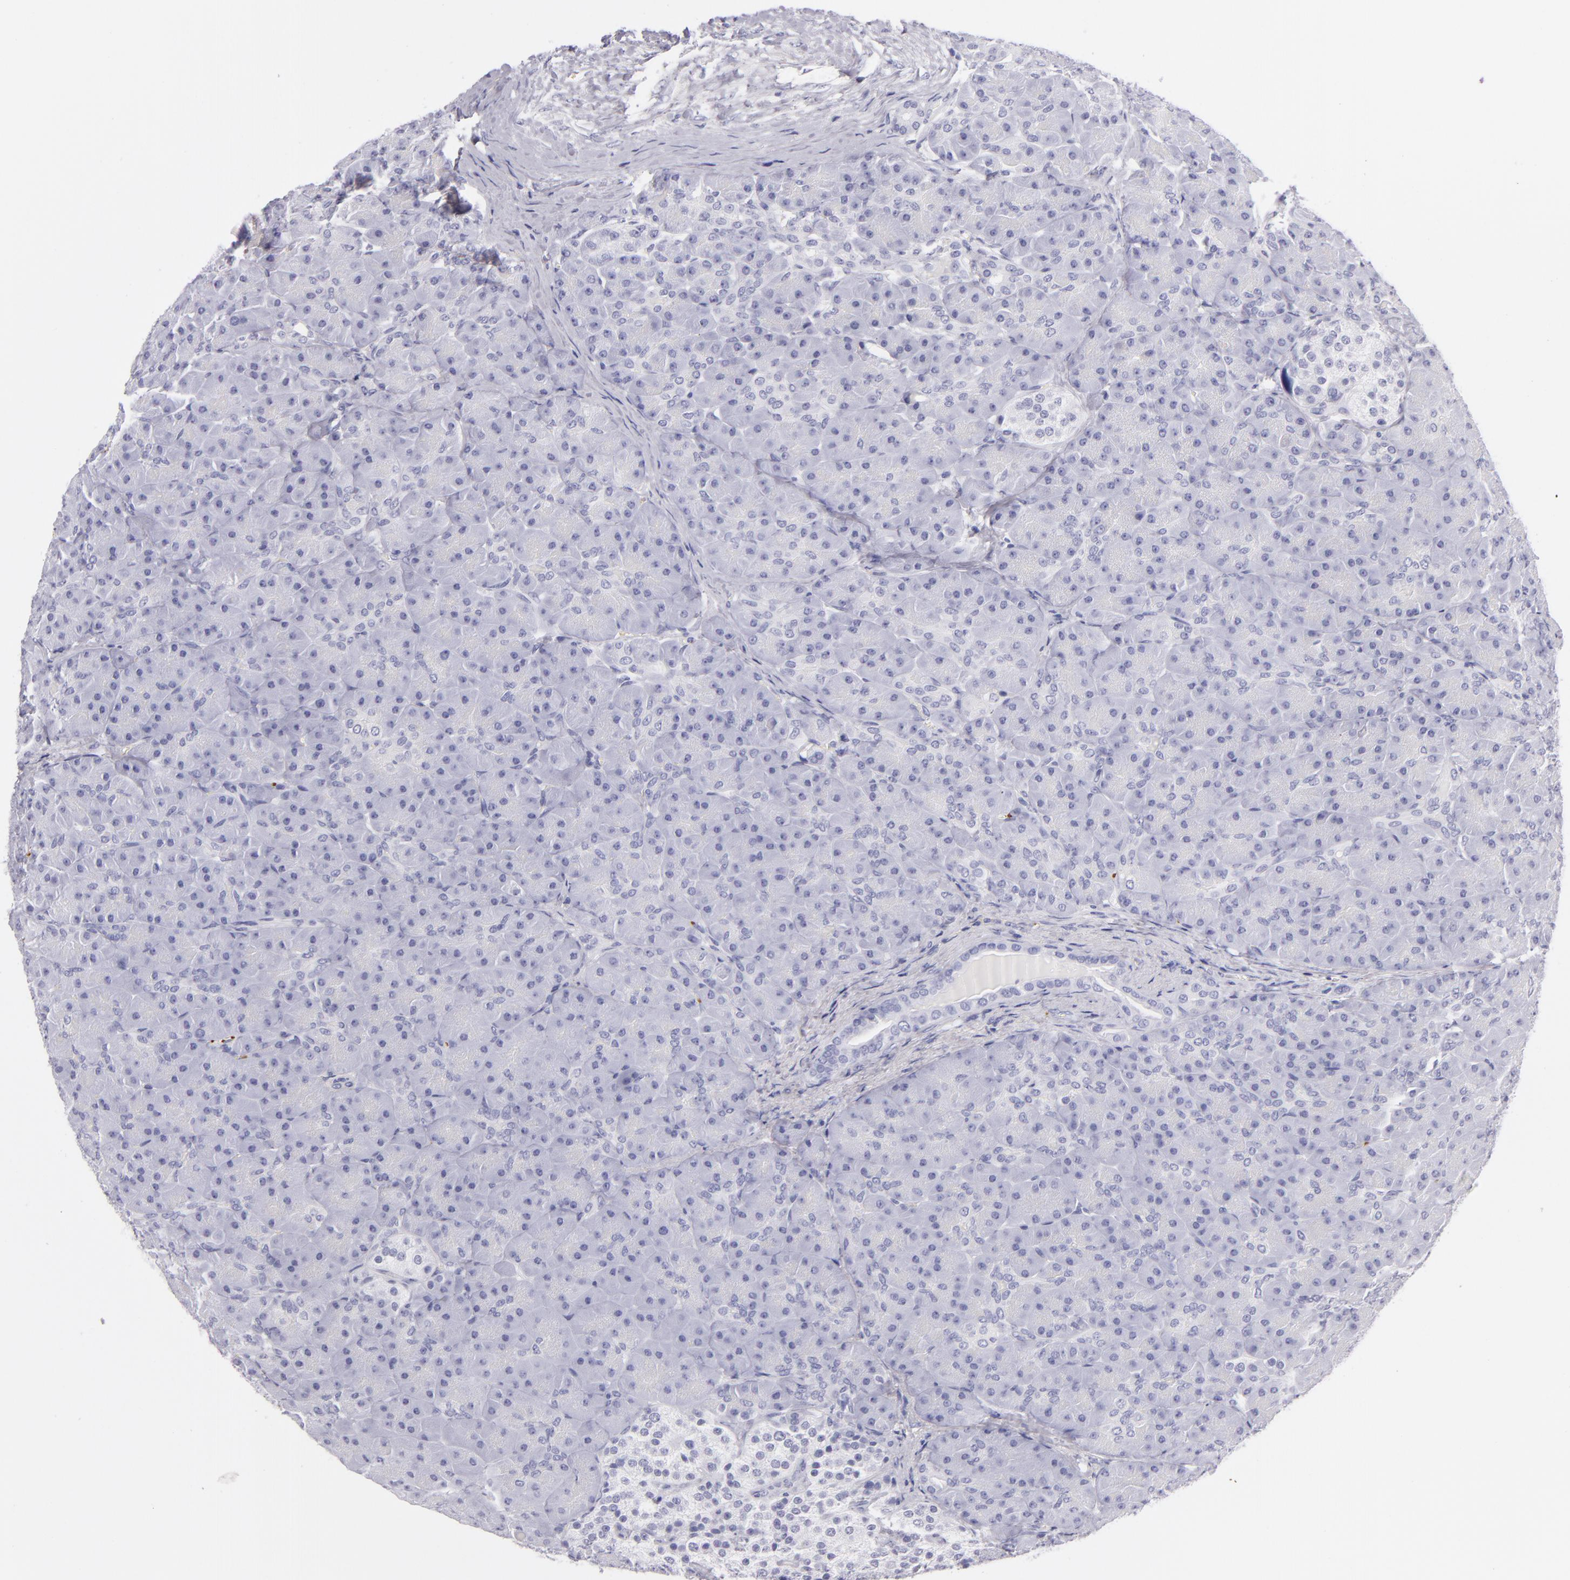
{"staining": {"intensity": "negative", "quantity": "none", "location": "none"}, "tissue": "pancreas", "cell_type": "Exocrine glandular cells", "image_type": "normal", "snomed": [{"axis": "morphology", "description": "Normal tissue, NOS"}, {"axis": "topography", "description": "Pancreas"}], "caption": "DAB immunohistochemical staining of normal human pancreas shows no significant staining in exocrine glandular cells. (Stains: DAB (3,3'-diaminobenzidine) immunohistochemistry with hematoxylin counter stain, Microscopy: brightfield microscopy at high magnification).", "gene": "GP1BA", "patient": {"sex": "male", "age": 66}}